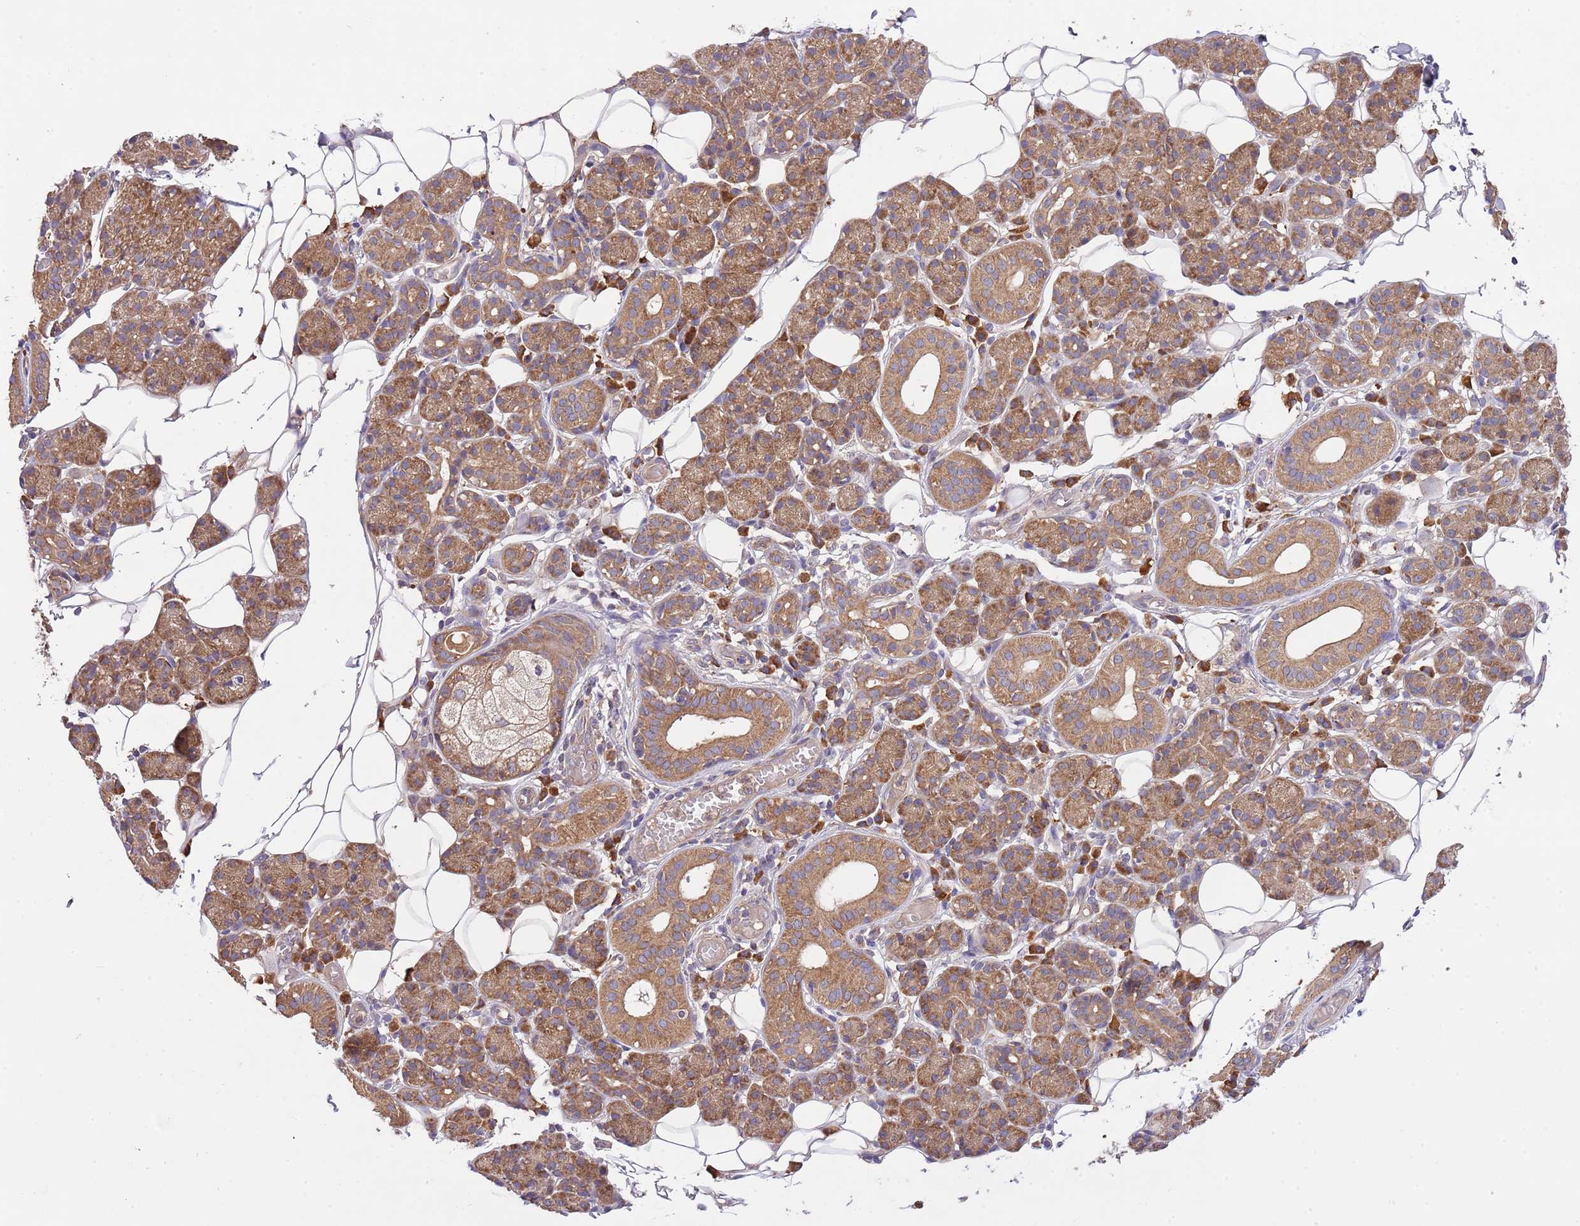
{"staining": {"intensity": "moderate", "quantity": ">75%", "location": "cytoplasmic/membranous"}, "tissue": "salivary gland", "cell_type": "Glandular cells", "image_type": "normal", "snomed": [{"axis": "morphology", "description": "Normal tissue, NOS"}, {"axis": "topography", "description": "Salivary gland"}], "caption": "Immunohistochemical staining of normal salivary gland shows moderate cytoplasmic/membranous protein expression in about >75% of glandular cells. (IHC, brightfield microscopy, high magnification).", "gene": "MFNG", "patient": {"sex": "female", "age": 33}}